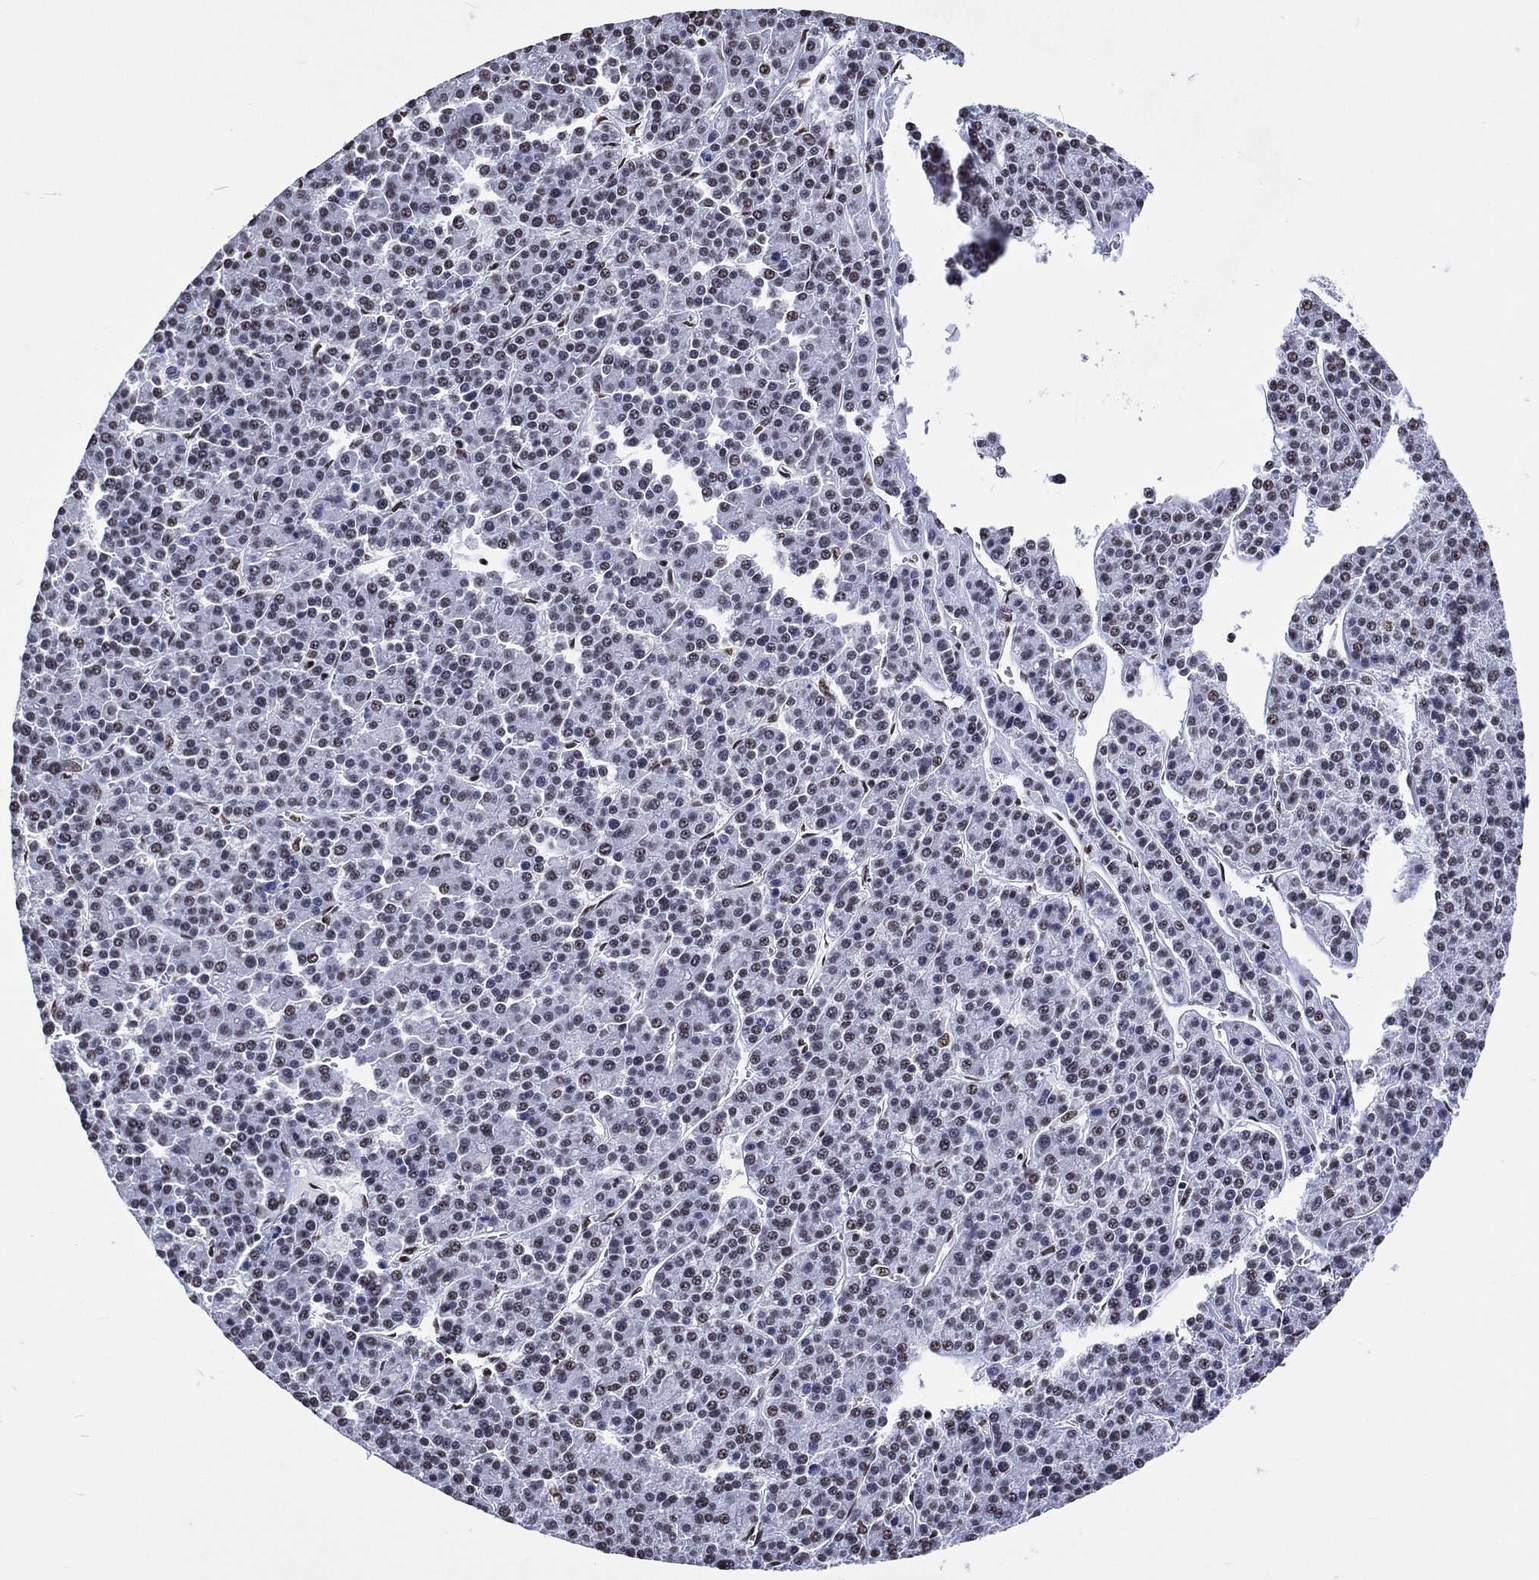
{"staining": {"intensity": "moderate", "quantity": "25%-75%", "location": "nuclear"}, "tissue": "liver cancer", "cell_type": "Tumor cells", "image_type": "cancer", "snomed": [{"axis": "morphology", "description": "Carcinoma, Hepatocellular, NOS"}, {"axis": "topography", "description": "Liver"}], "caption": "Protein expression analysis of liver cancer (hepatocellular carcinoma) shows moderate nuclear positivity in about 25%-75% of tumor cells.", "gene": "RETREG2", "patient": {"sex": "female", "age": 58}}